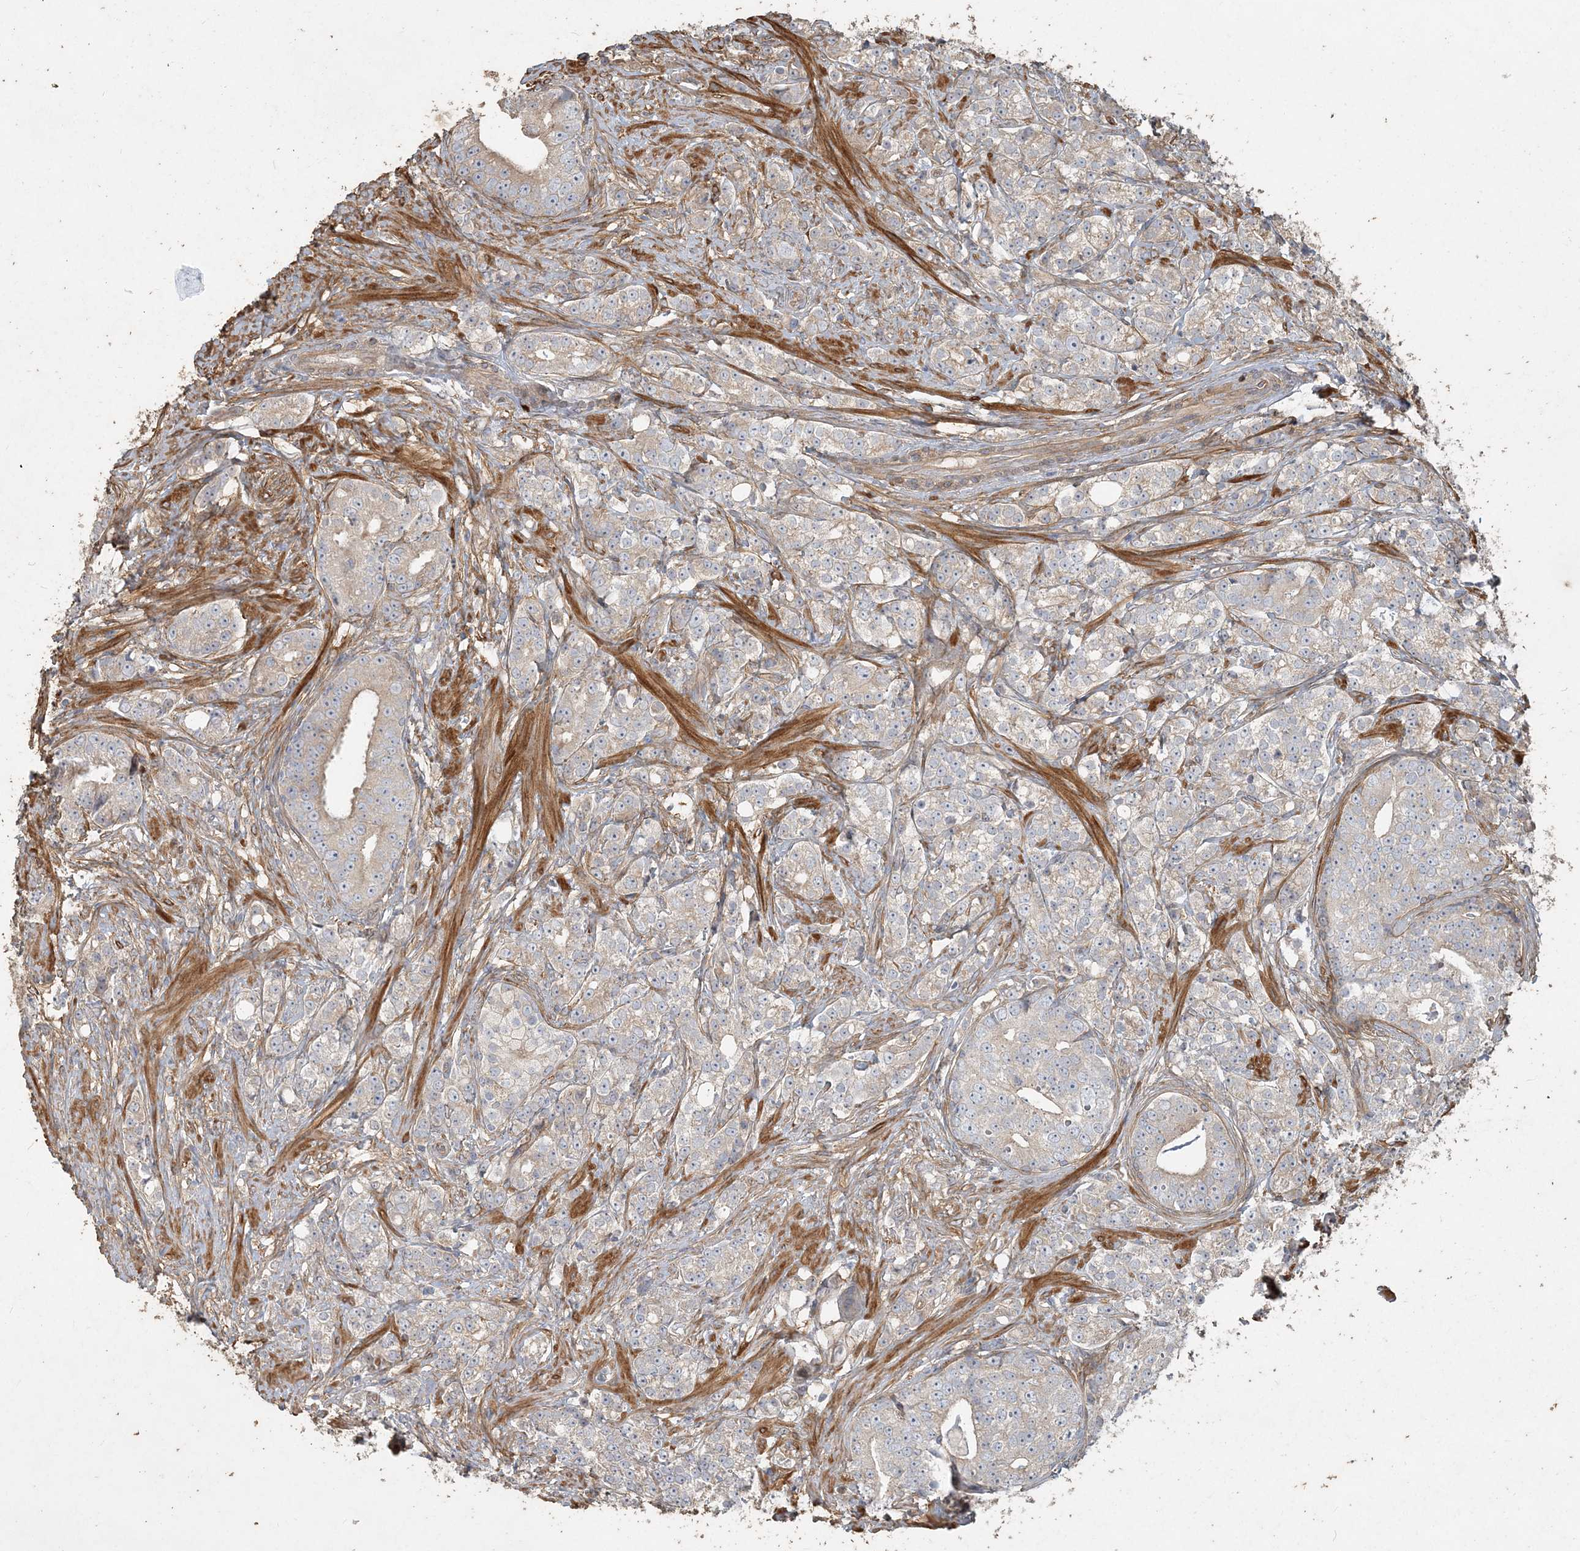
{"staining": {"intensity": "weak", "quantity": "<25%", "location": "cytoplasmic/membranous"}, "tissue": "prostate cancer", "cell_type": "Tumor cells", "image_type": "cancer", "snomed": [{"axis": "morphology", "description": "Adenocarcinoma, High grade"}, {"axis": "topography", "description": "Prostate"}], "caption": "The photomicrograph shows no significant expression in tumor cells of prostate cancer (adenocarcinoma (high-grade)). The staining was performed using DAB to visualize the protein expression in brown, while the nuclei were stained in blue with hematoxylin (Magnification: 20x).", "gene": "RNF145", "patient": {"sex": "male", "age": 69}}